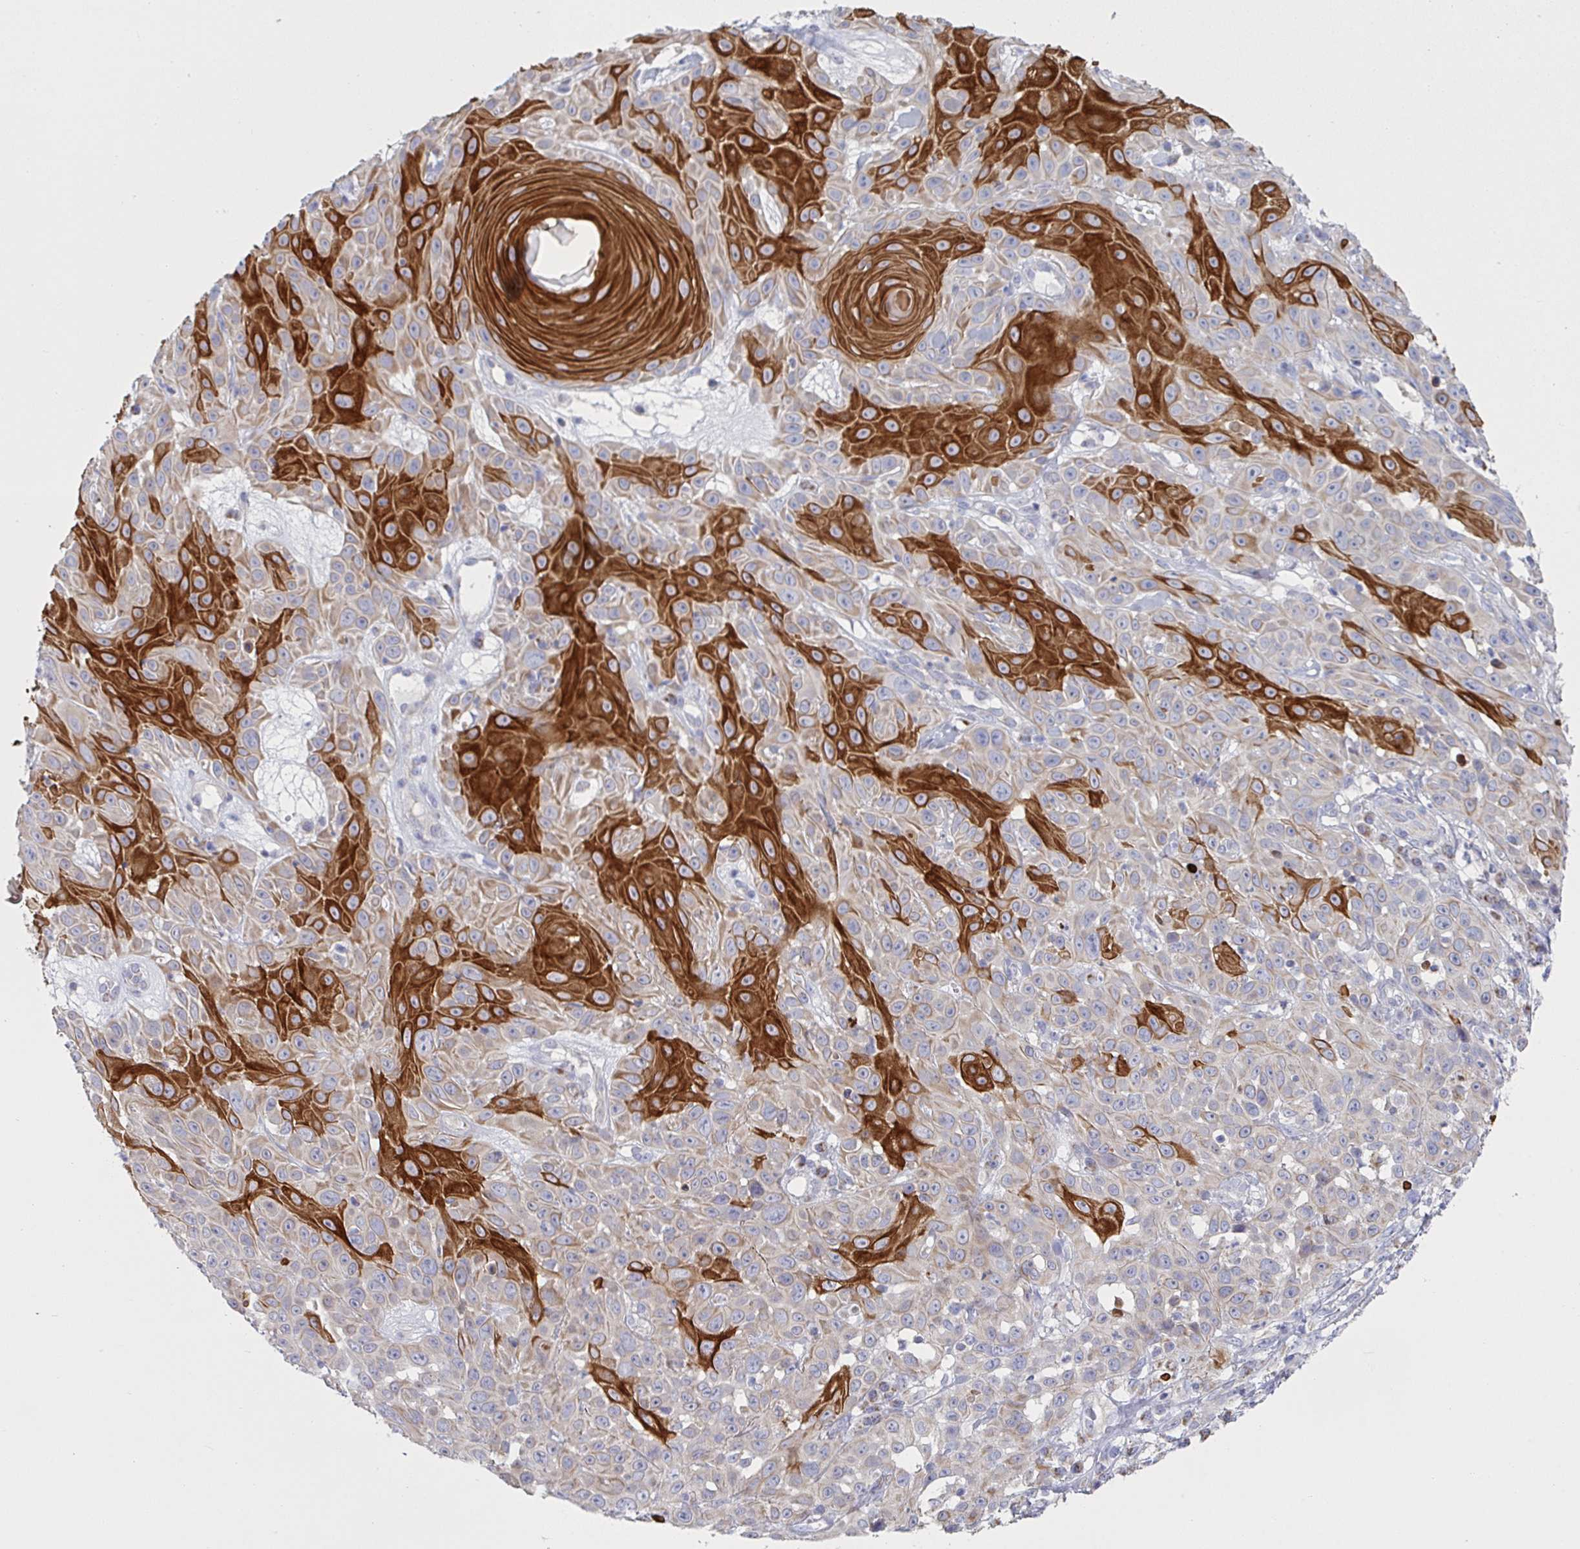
{"staining": {"intensity": "strong", "quantity": "25%-75%", "location": "cytoplasmic/membranous"}, "tissue": "skin cancer", "cell_type": "Tumor cells", "image_type": "cancer", "snomed": [{"axis": "morphology", "description": "Squamous cell carcinoma, NOS"}, {"axis": "topography", "description": "Skin"}], "caption": "A histopathology image showing strong cytoplasmic/membranous staining in approximately 25%-75% of tumor cells in squamous cell carcinoma (skin), as visualized by brown immunohistochemical staining.", "gene": "NDUFA7", "patient": {"sex": "male", "age": 82}}